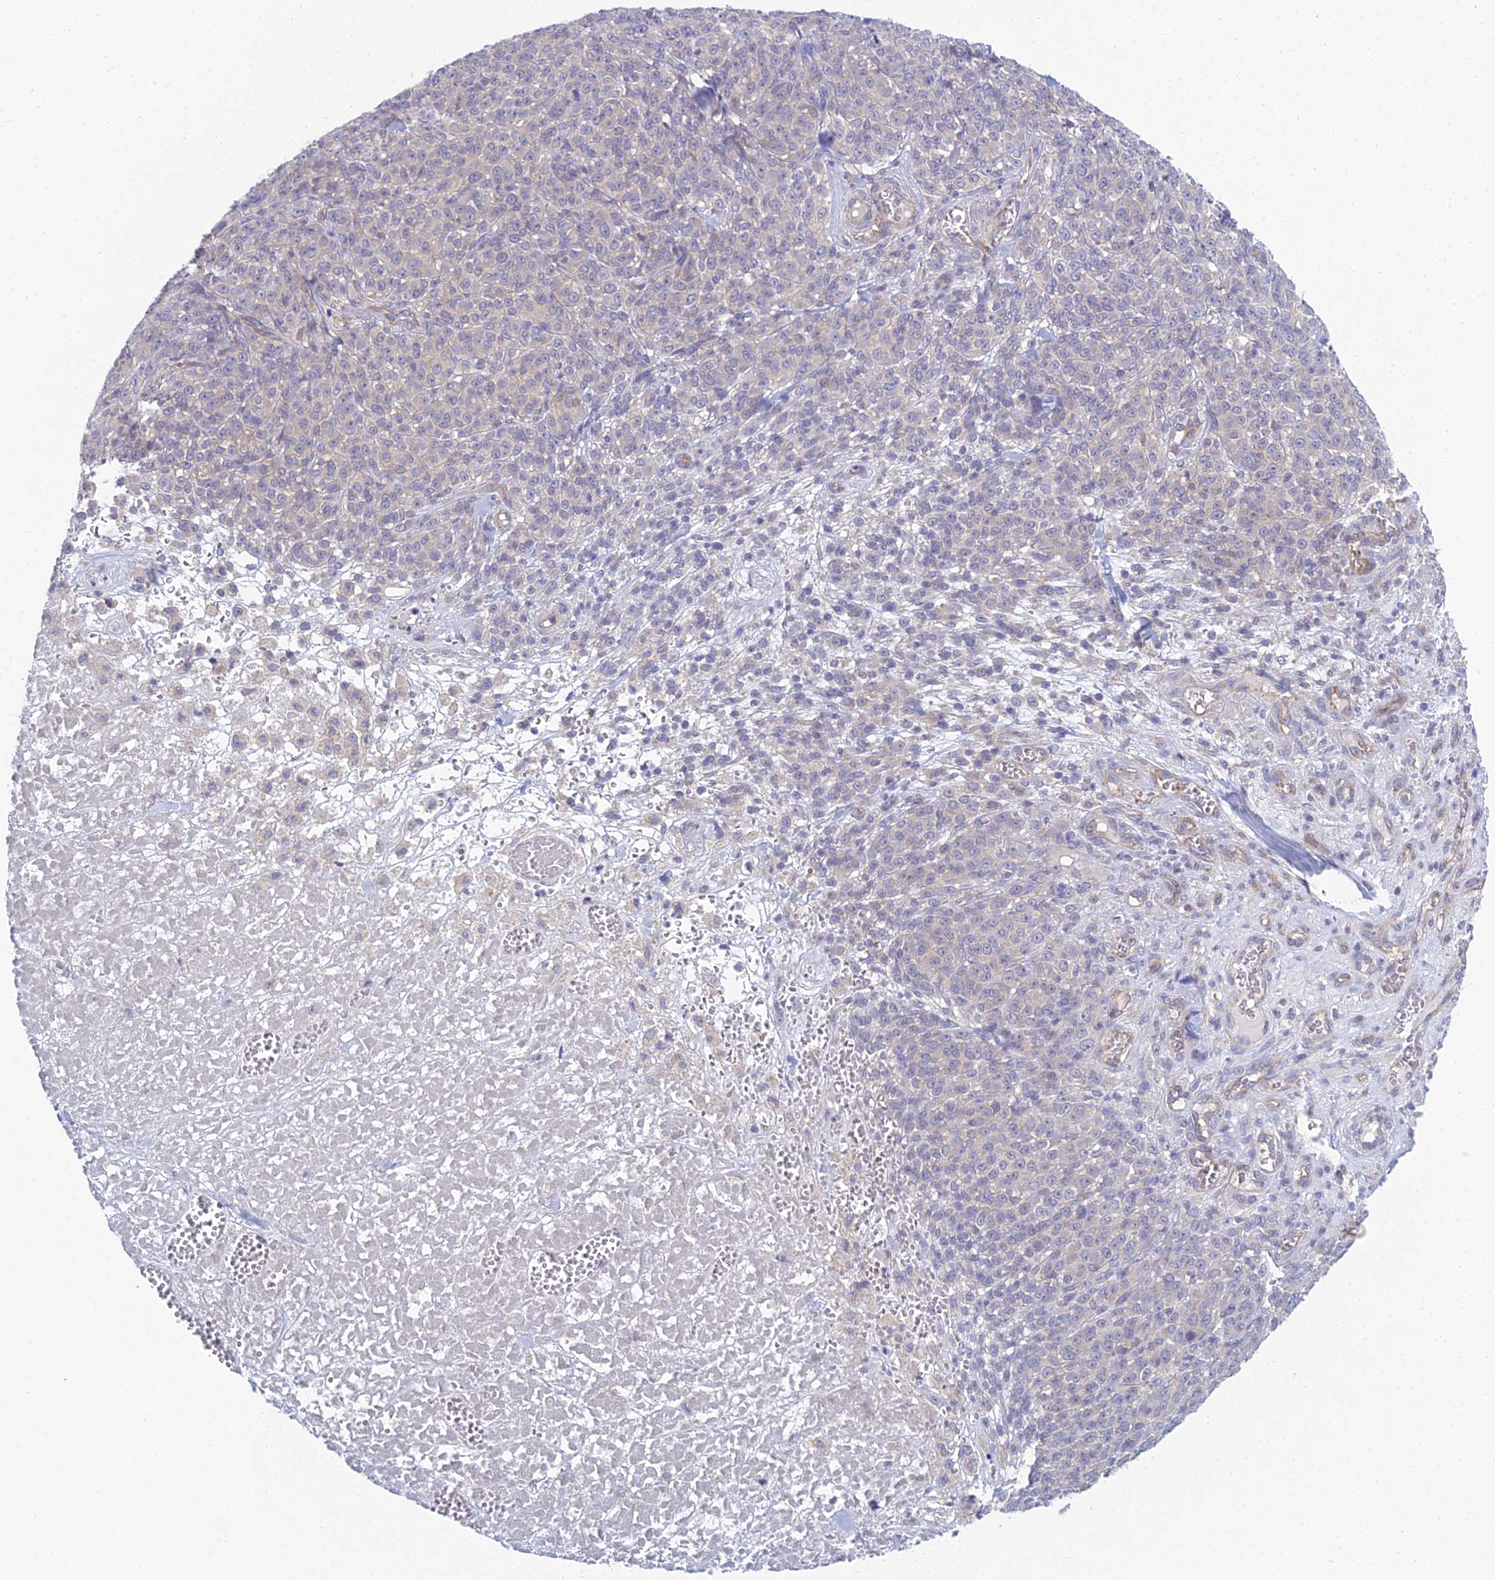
{"staining": {"intensity": "negative", "quantity": "none", "location": "none"}, "tissue": "melanoma", "cell_type": "Tumor cells", "image_type": "cancer", "snomed": [{"axis": "morphology", "description": "Normal tissue, NOS"}, {"axis": "morphology", "description": "Malignant melanoma, NOS"}, {"axis": "topography", "description": "Skin"}], "caption": "This is an immunohistochemistry (IHC) photomicrograph of human malignant melanoma. There is no expression in tumor cells.", "gene": "METTL26", "patient": {"sex": "female", "age": 34}}